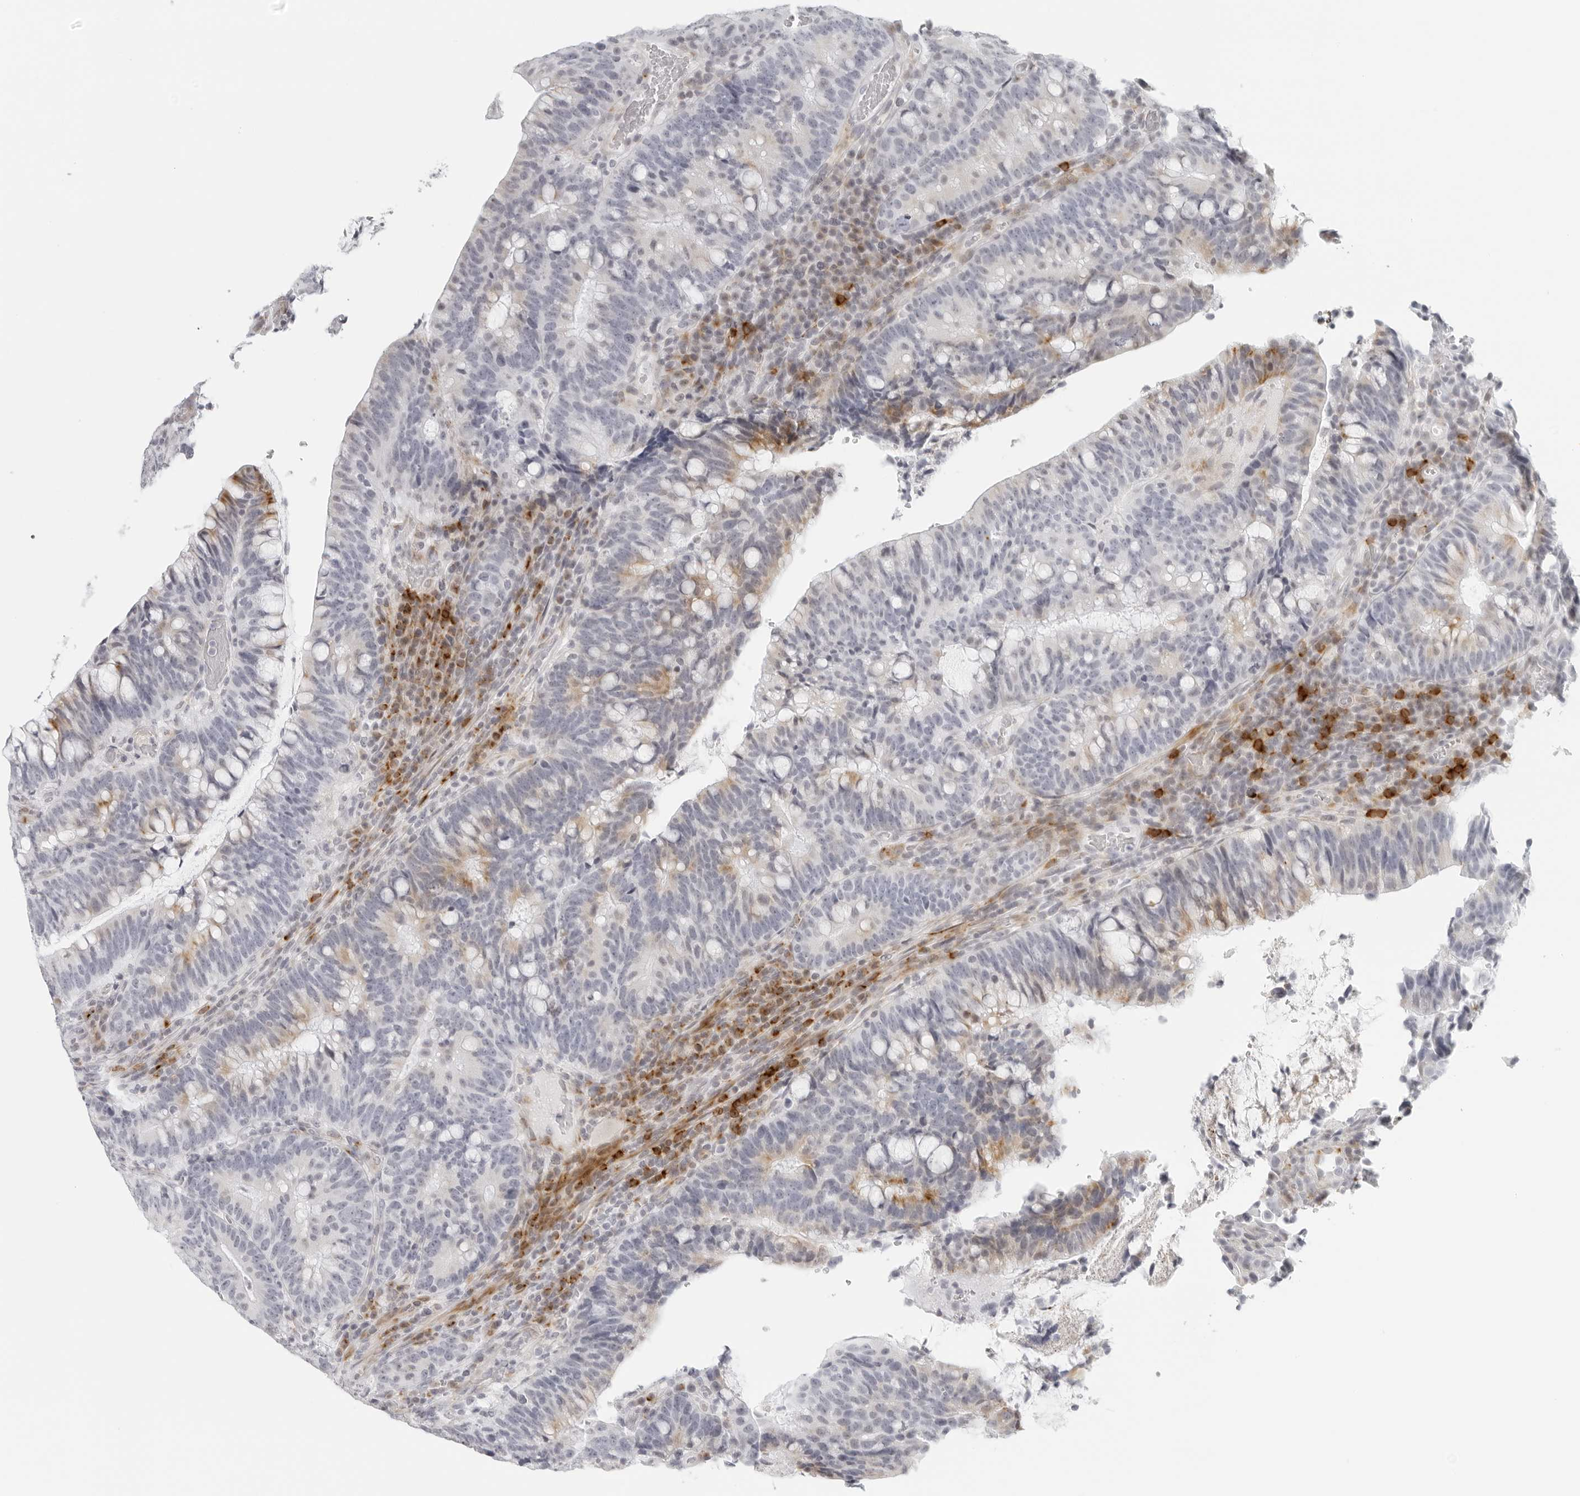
{"staining": {"intensity": "weak", "quantity": "25%-75%", "location": "cytoplasmic/membranous"}, "tissue": "colorectal cancer", "cell_type": "Tumor cells", "image_type": "cancer", "snomed": [{"axis": "morphology", "description": "Adenocarcinoma, NOS"}, {"axis": "topography", "description": "Colon"}], "caption": "Immunohistochemical staining of human colorectal cancer (adenocarcinoma) shows low levels of weak cytoplasmic/membranous protein positivity in approximately 25%-75% of tumor cells.", "gene": "RPS6KC1", "patient": {"sex": "female", "age": 66}}